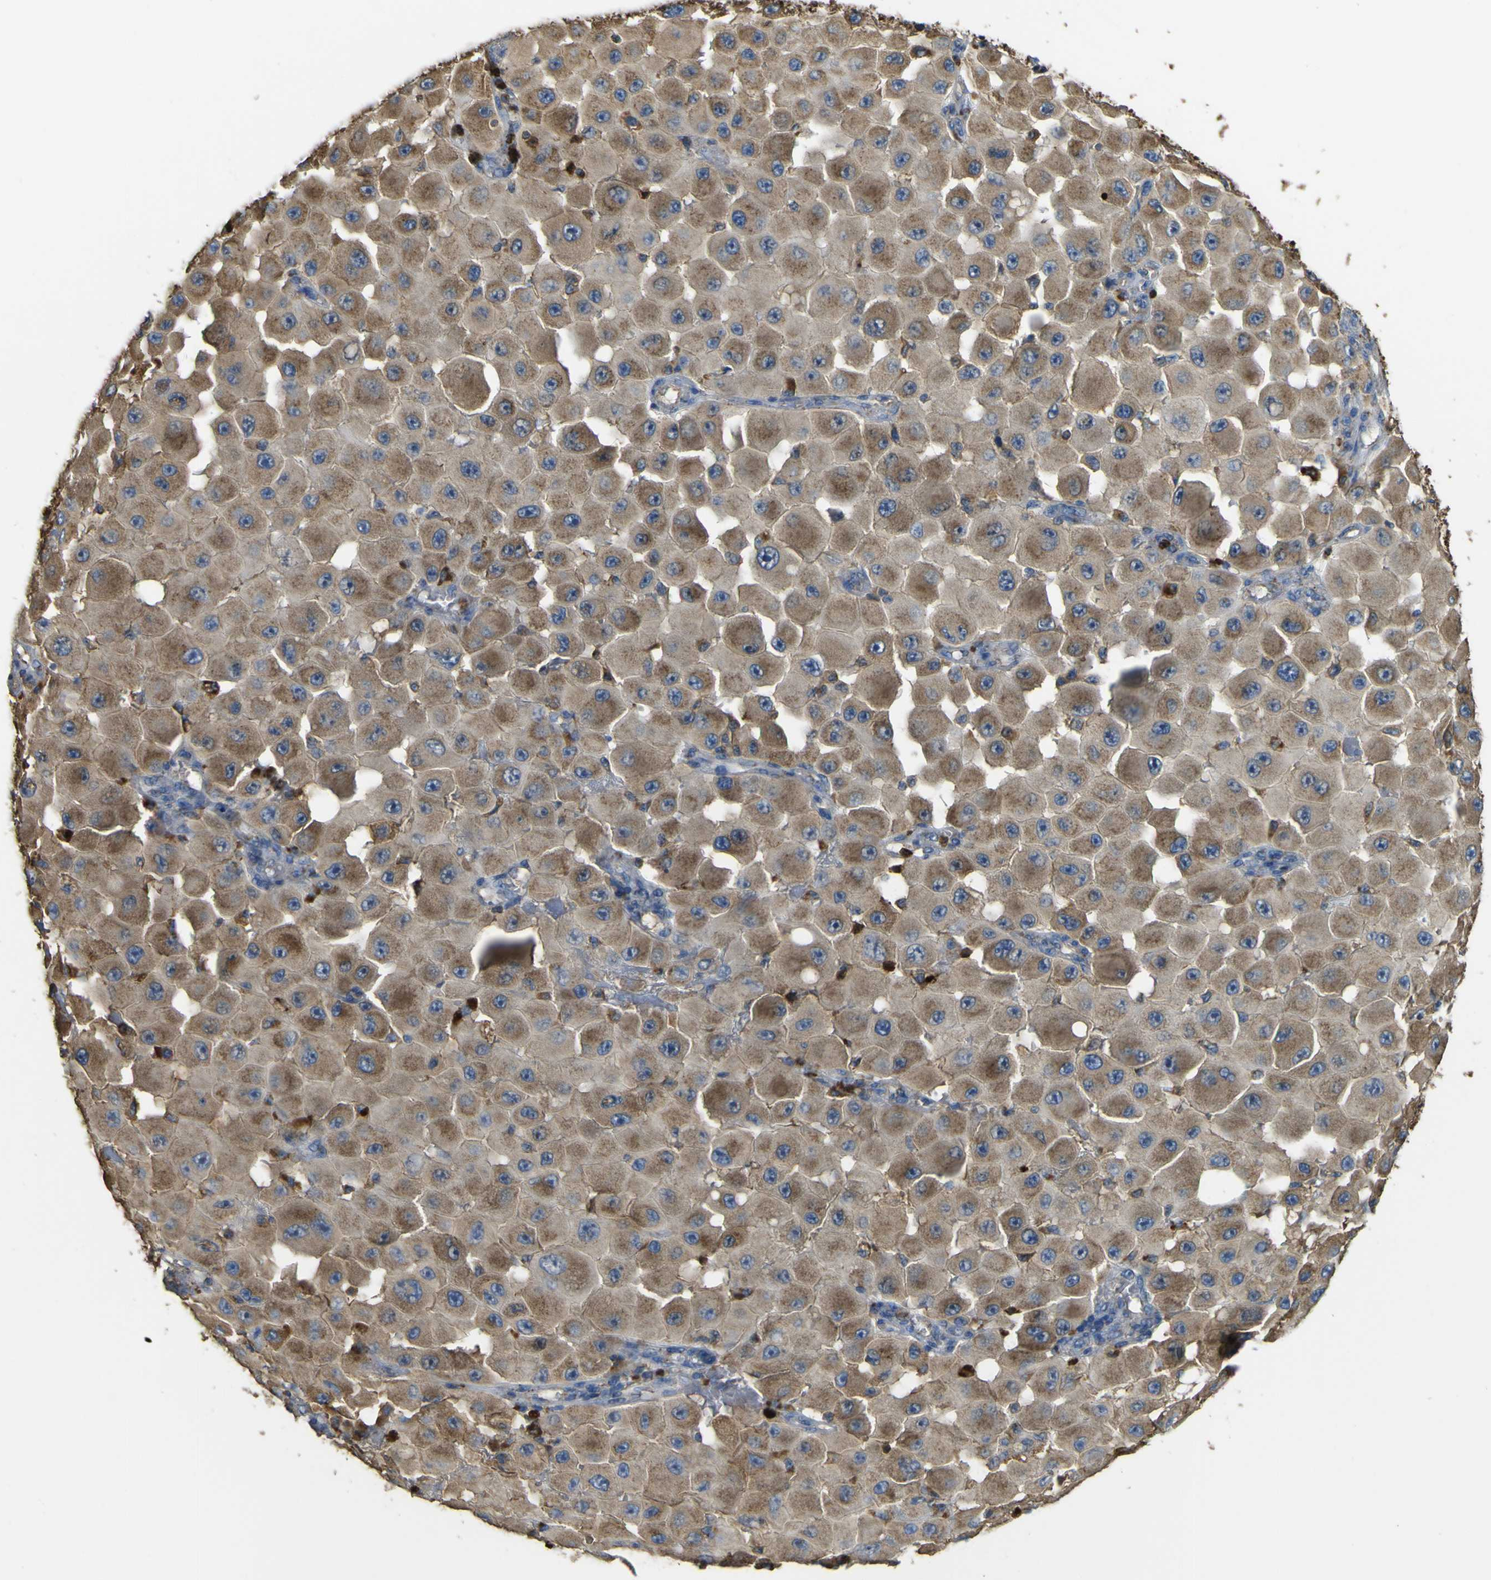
{"staining": {"intensity": "moderate", "quantity": ">75%", "location": "cytoplasmic/membranous"}, "tissue": "melanoma", "cell_type": "Tumor cells", "image_type": "cancer", "snomed": [{"axis": "morphology", "description": "Malignant melanoma, NOS"}, {"axis": "topography", "description": "Skin"}], "caption": "Melanoma stained with a protein marker shows moderate staining in tumor cells.", "gene": "ACSL3", "patient": {"sex": "female", "age": 81}}